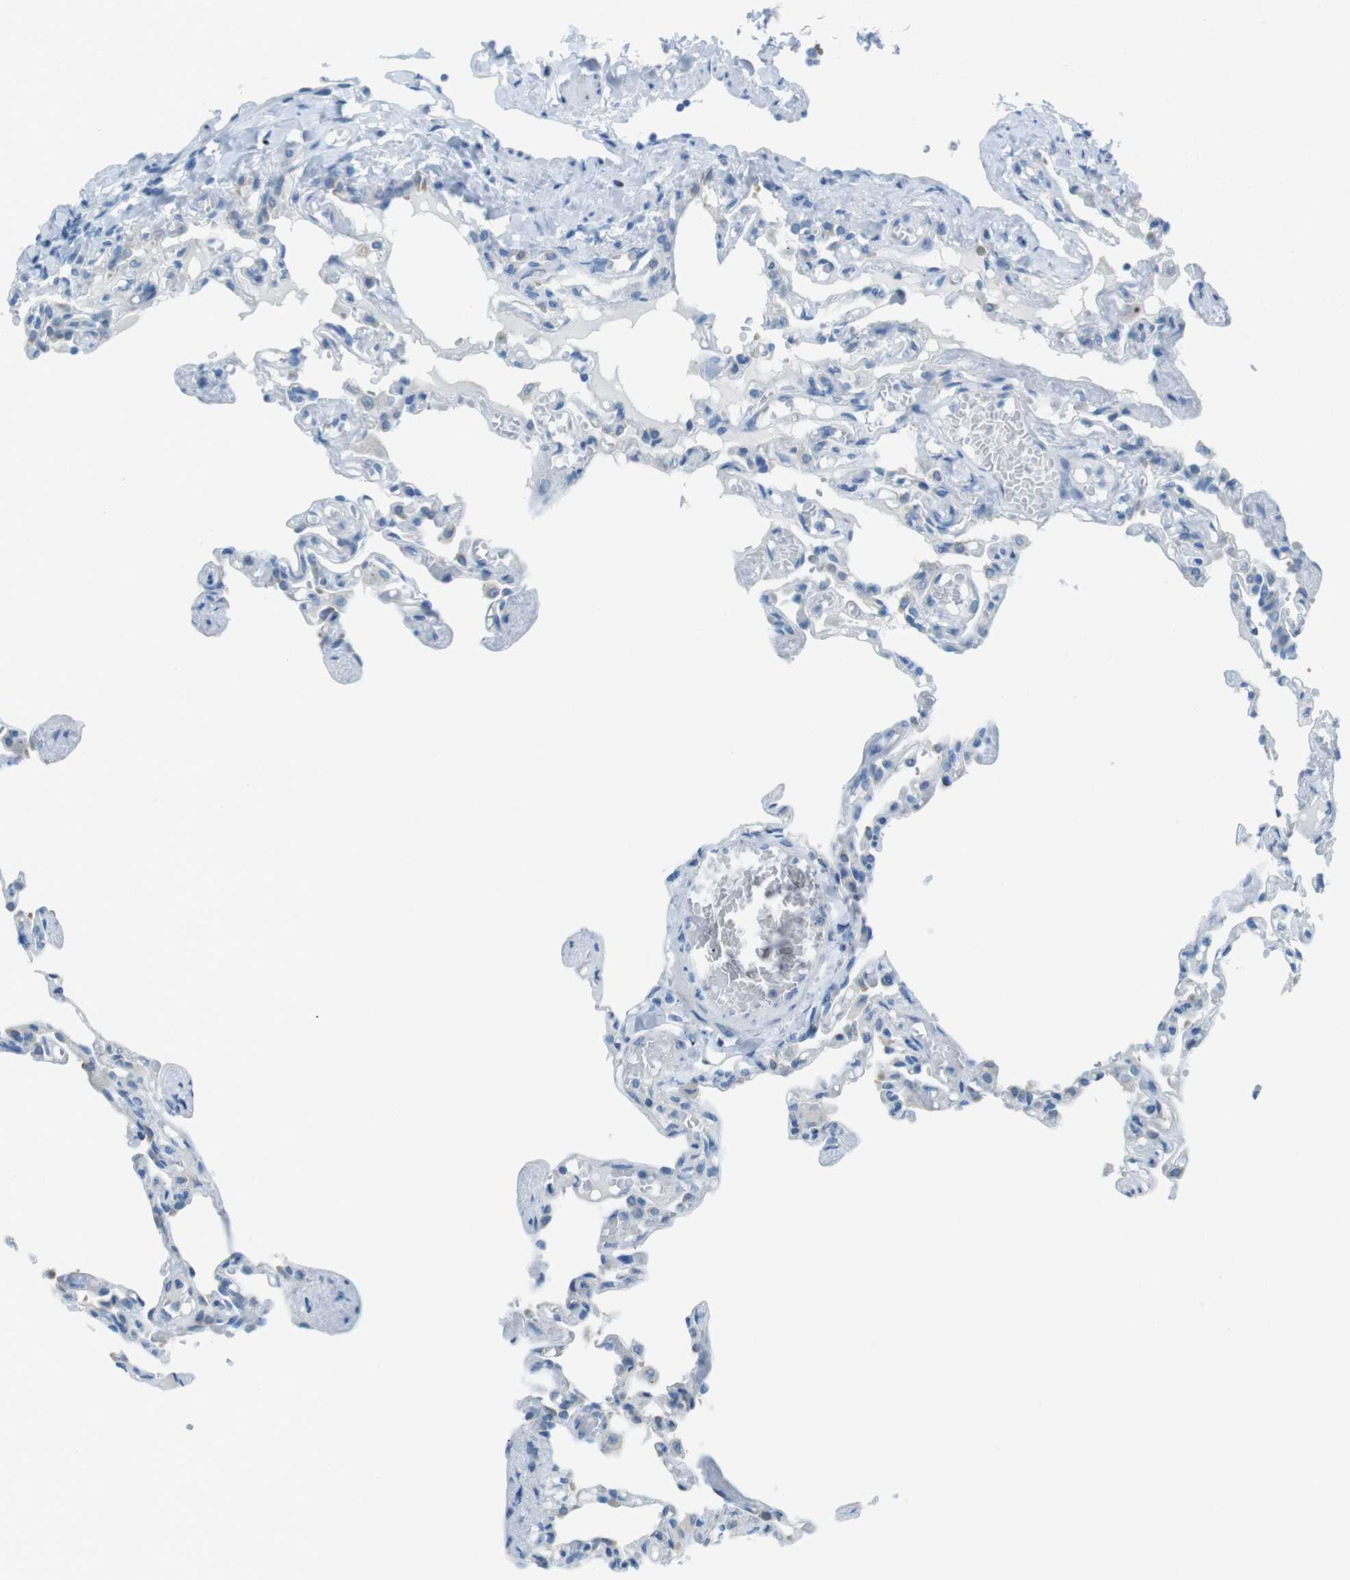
{"staining": {"intensity": "moderate", "quantity": "<25%", "location": "cytoplasmic/membranous"}, "tissue": "lung", "cell_type": "Alveolar cells", "image_type": "normal", "snomed": [{"axis": "morphology", "description": "Normal tissue, NOS"}, {"axis": "topography", "description": "Lung"}], "caption": "Lung stained with a brown dye displays moderate cytoplasmic/membranous positive expression in approximately <25% of alveolar cells.", "gene": "TMEM41B", "patient": {"sex": "male", "age": 21}}